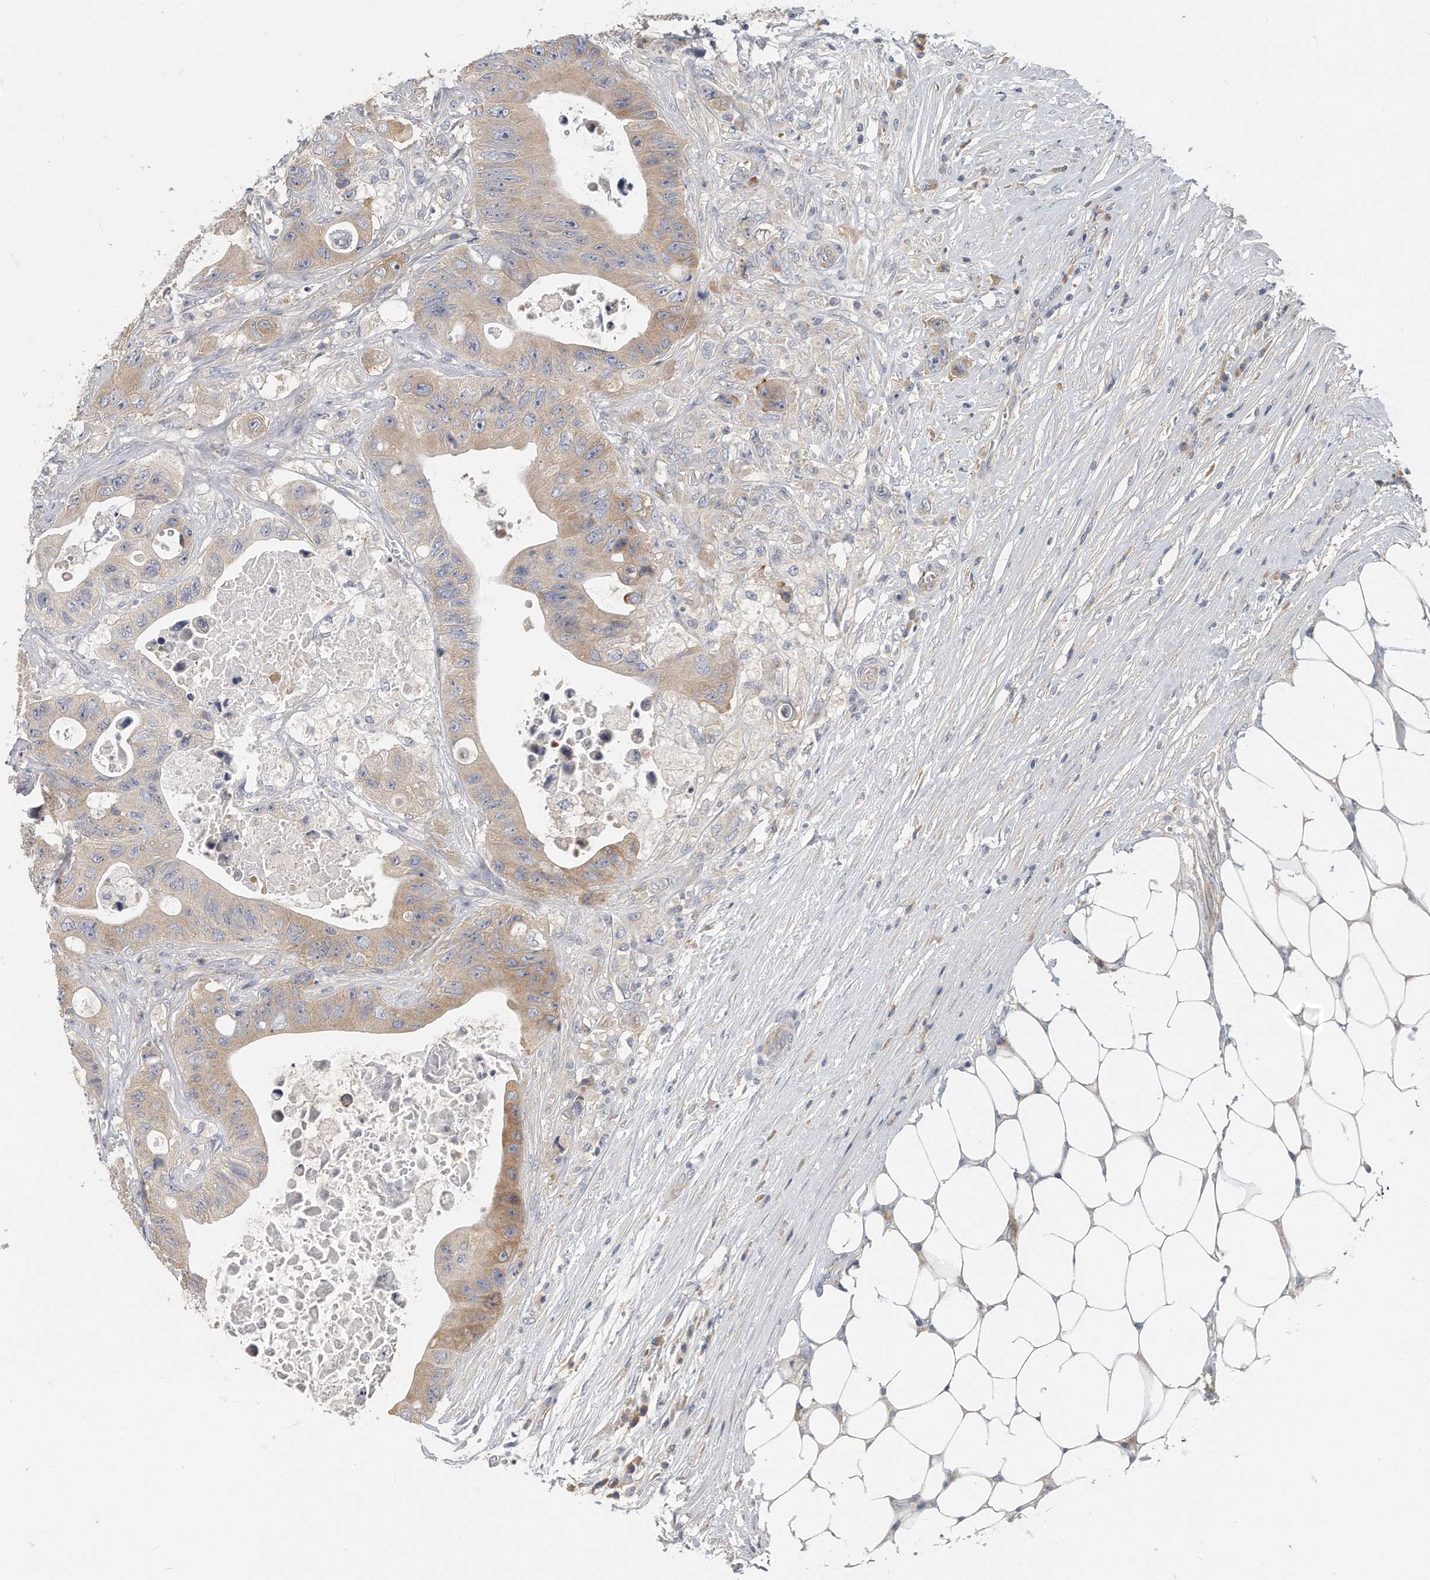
{"staining": {"intensity": "moderate", "quantity": "<25%", "location": "cytoplasmic/membranous"}, "tissue": "colorectal cancer", "cell_type": "Tumor cells", "image_type": "cancer", "snomed": [{"axis": "morphology", "description": "Adenocarcinoma, NOS"}, {"axis": "topography", "description": "Colon"}], "caption": "Colorectal cancer was stained to show a protein in brown. There is low levels of moderate cytoplasmic/membranous staining in about <25% of tumor cells.", "gene": "EIF3I", "patient": {"sex": "female", "age": 46}}